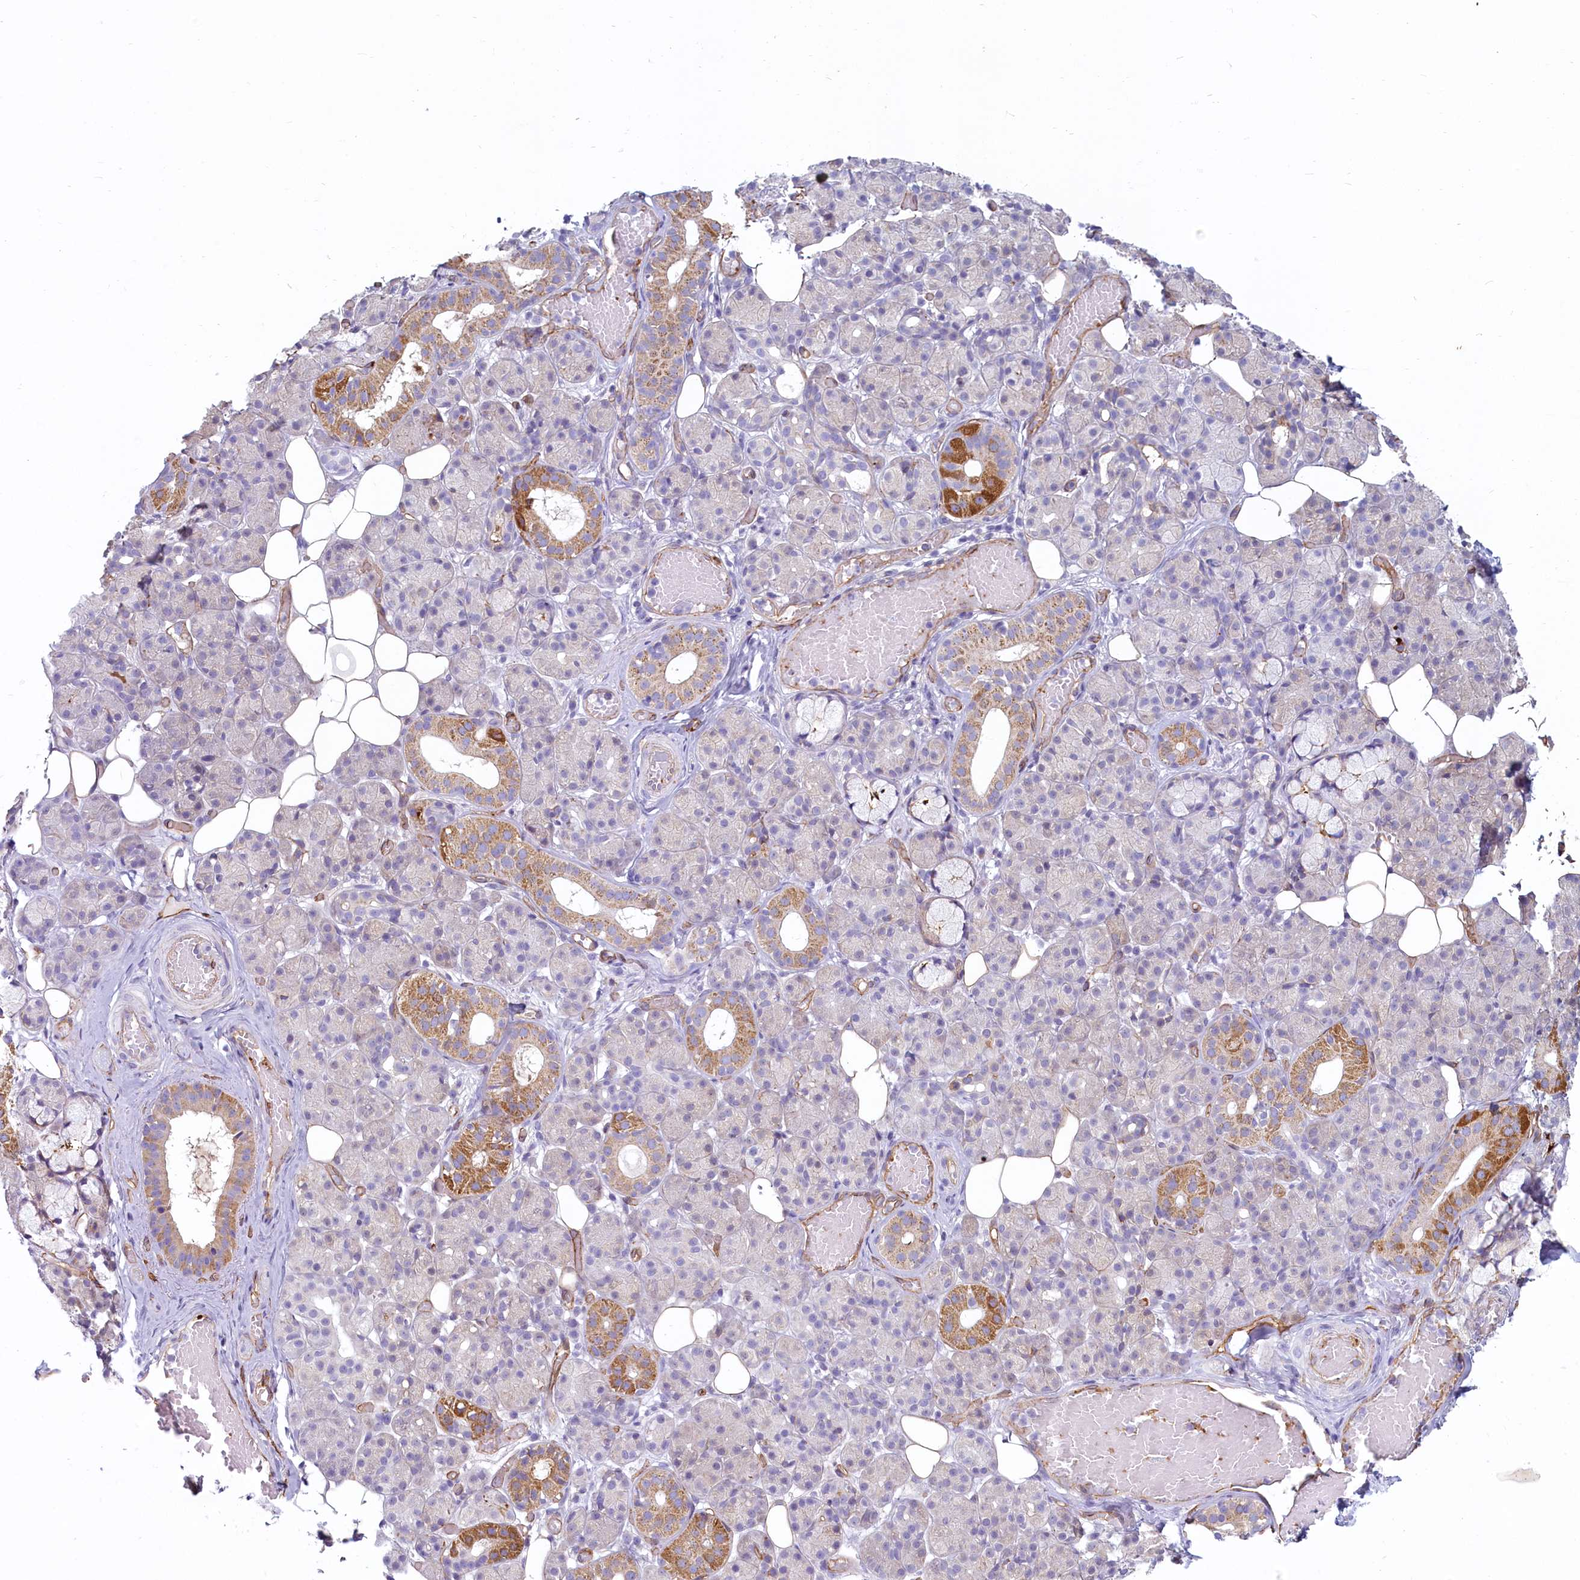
{"staining": {"intensity": "moderate", "quantity": "<25%", "location": "cytoplasmic/membranous"}, "tissue": "salivary gland", "cell_type": "Glandular cells", "image_type": "normal", "snomed": [{"axis": "morphology", "description": "Normal tissue, NOS"}, {"axis": "topography", "description": "Salivary gland"}], "caption": "DAB immunohistochemical staining of unremarkable human salivary gland exhibits moderate cytoplasmic/membranous protein staining in approximately <25% of glandular cells.", "gene": "LMOD3", "patient": {"sex": "male", "age": 63}}